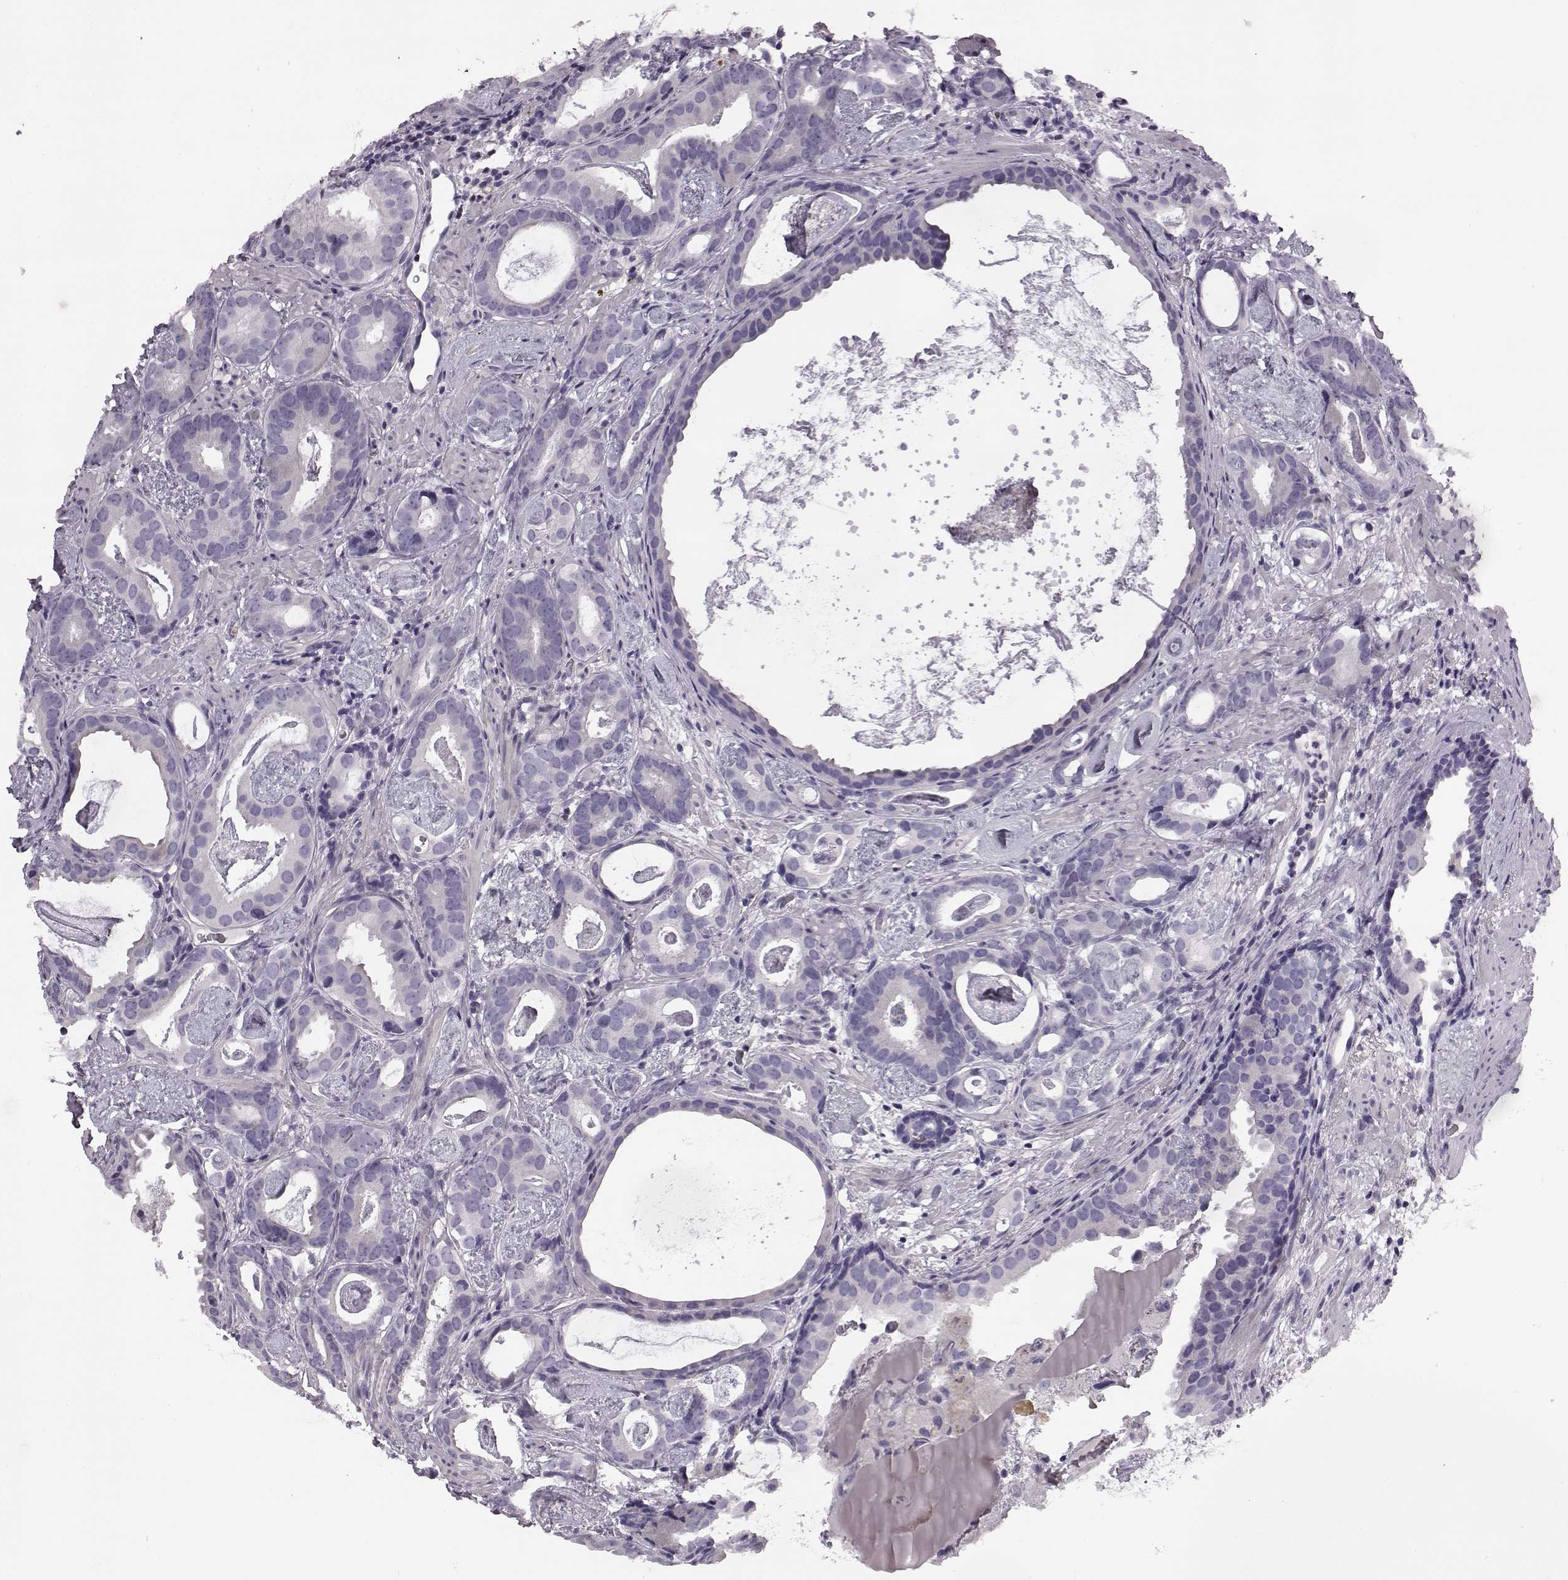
{"staining": {"intensity": "negative", "quantity": "none", "location": "none"}, "tissue": "prostate cancer", "cell_type": "Tumor cells", "image_type": "cancer", "snomed": [{"axis": "morphology", "description": "Adenocarcinoma, Low grade"}, {"axis": "topography", "description": "Prostate and seminal vesicle, NOS"}], "caption": "This image is of prostate adenocarcinoma (low-grade) stained with IHC to label a protein in brown with the nuclei are counter-stained blue. There is no staining in tumor cells.", "gene": "ODAD4", "patient": {"sex": "male", "age": 71}}